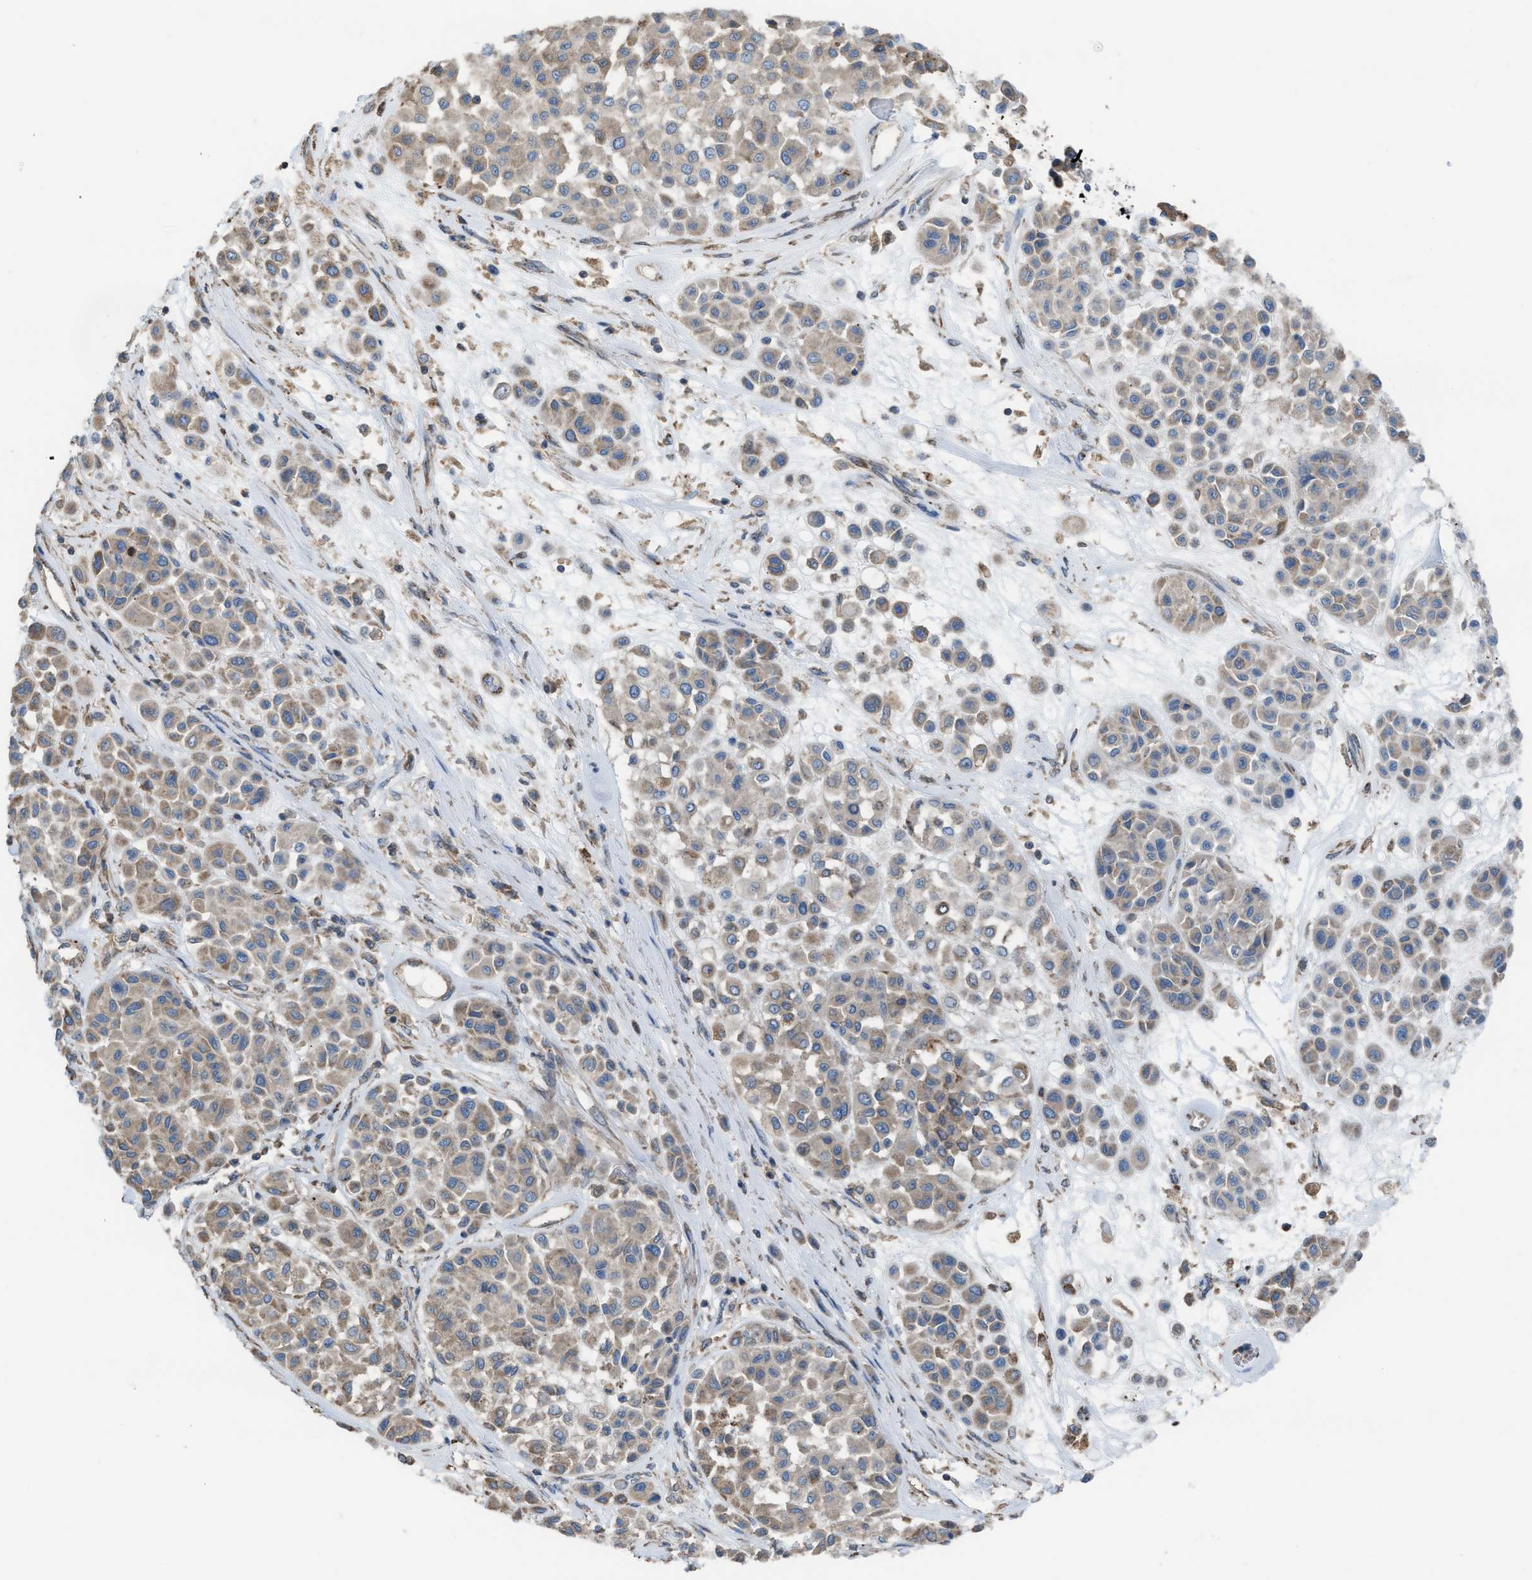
{"staining": {"intensity": "weak", "quantity": "25%-75%", "location": "cytoplasmic/membranous"}, "tissue": "melanoma", "cell_type": "Tumor cells", "image_type": "cancer", "snomed": [{"axis": "morphology", "description": "Malignant melanoma, Metastatic site"}, {"axis": "topography", "description": "Soft tissue"}], "caption": "Human melanoma stained with a brown dye reveals weak cytoplasmic/membranous positive positivity in approximately 25%-75% of tumor cells.", "gene": "PLAA", "patient": {"sex": "male", "age": 41}}